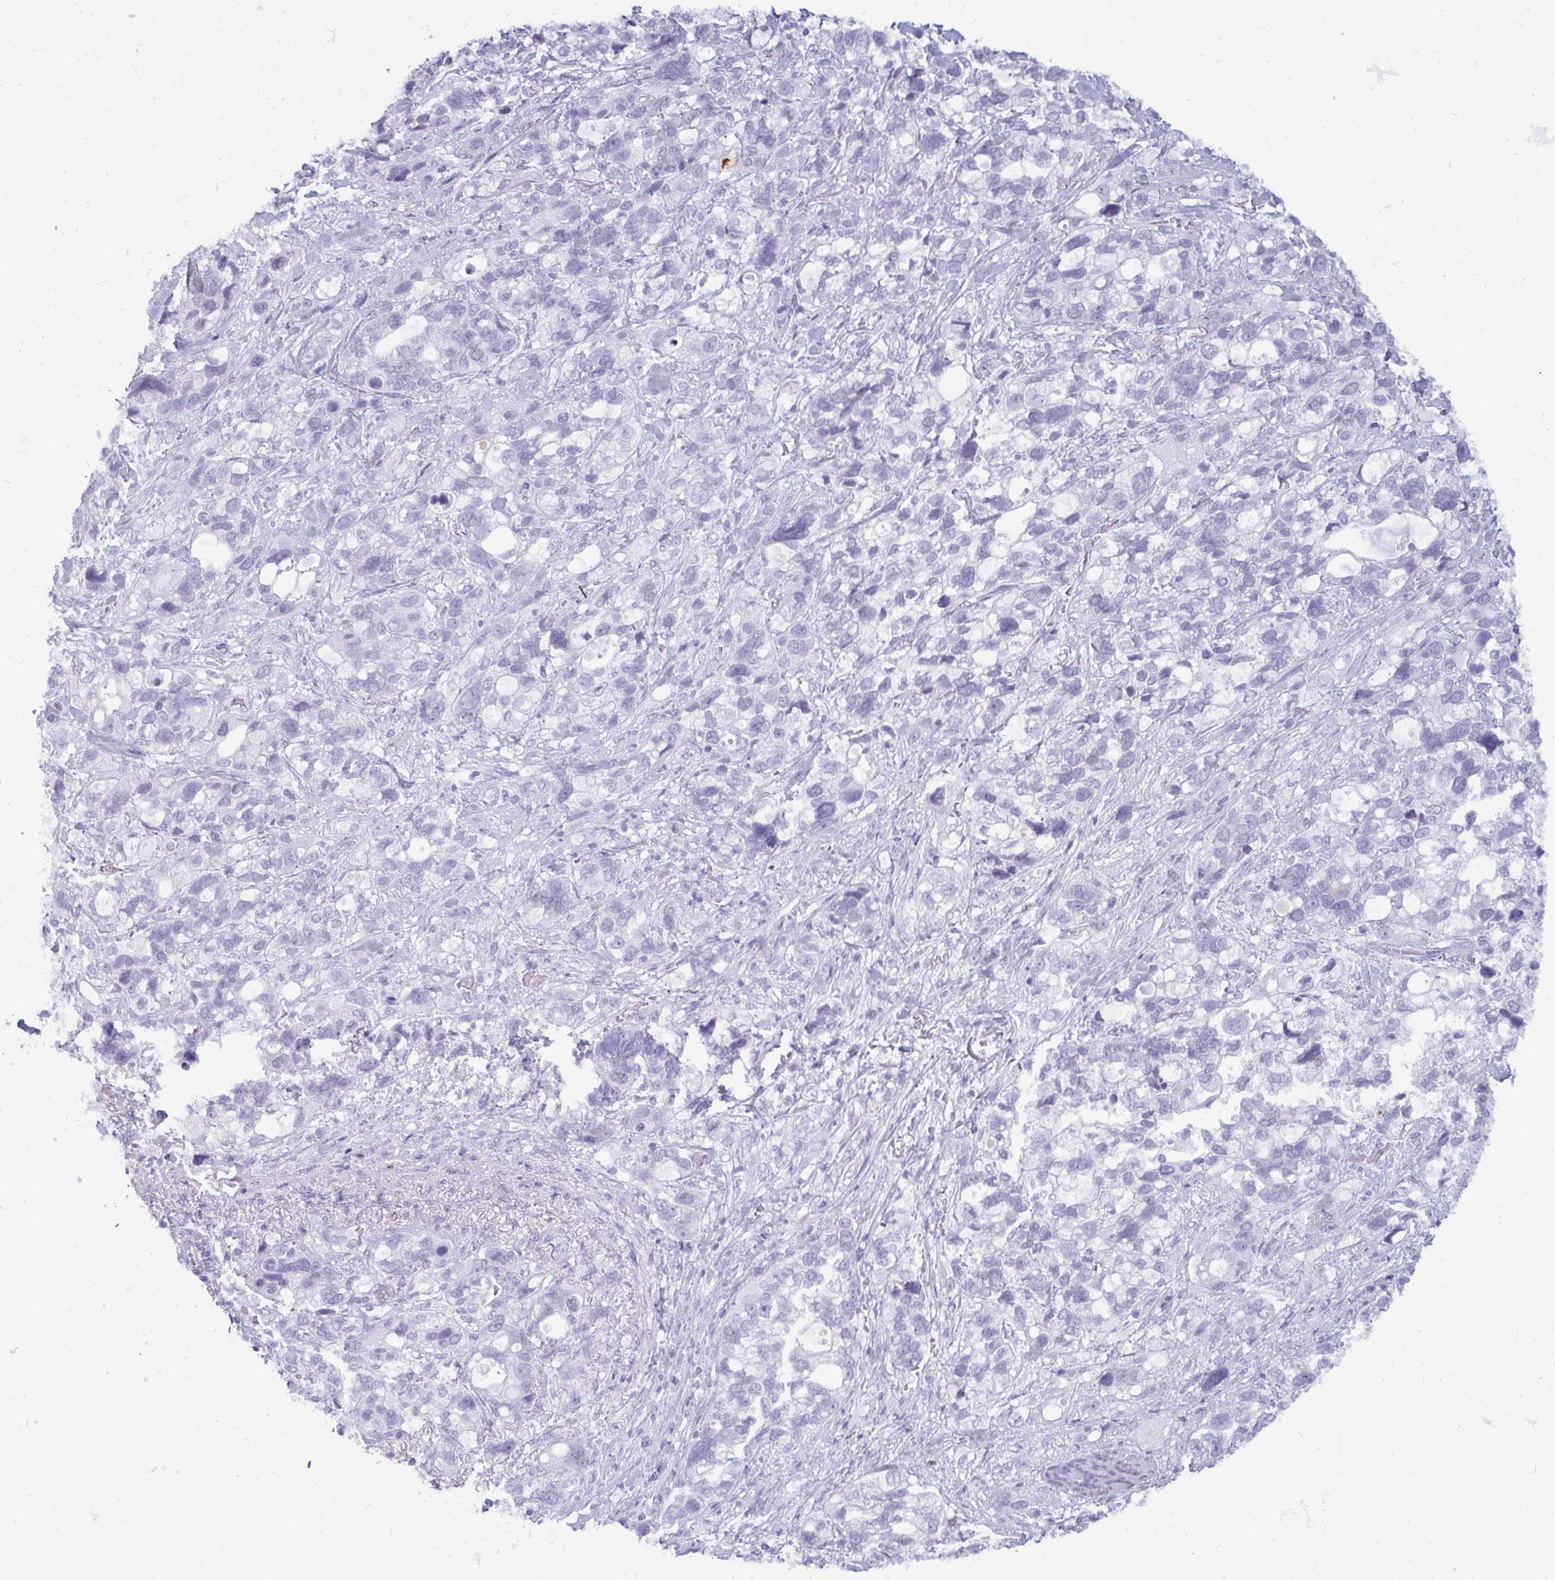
{"staining": {"intensity": "negative", "quantity": "none", "location": "none"}, "tissue": "stomach cancer", "cell_type": "Tumor cells", "image_type": "cancer", "snomed": [{"axis": "morphology", "description": "Adenocarcinoma, NOS"}, {"axis": "topography", "description": "Stomach, upper"}], "caption": "An image of stomach cancer (adenocarcinoma) stained for a protein shows no brown staining in tumor cells. Nuclei are stained in blue.", "gene": "ANKRD60", "patient": {"sex": "female", "age": 81}}